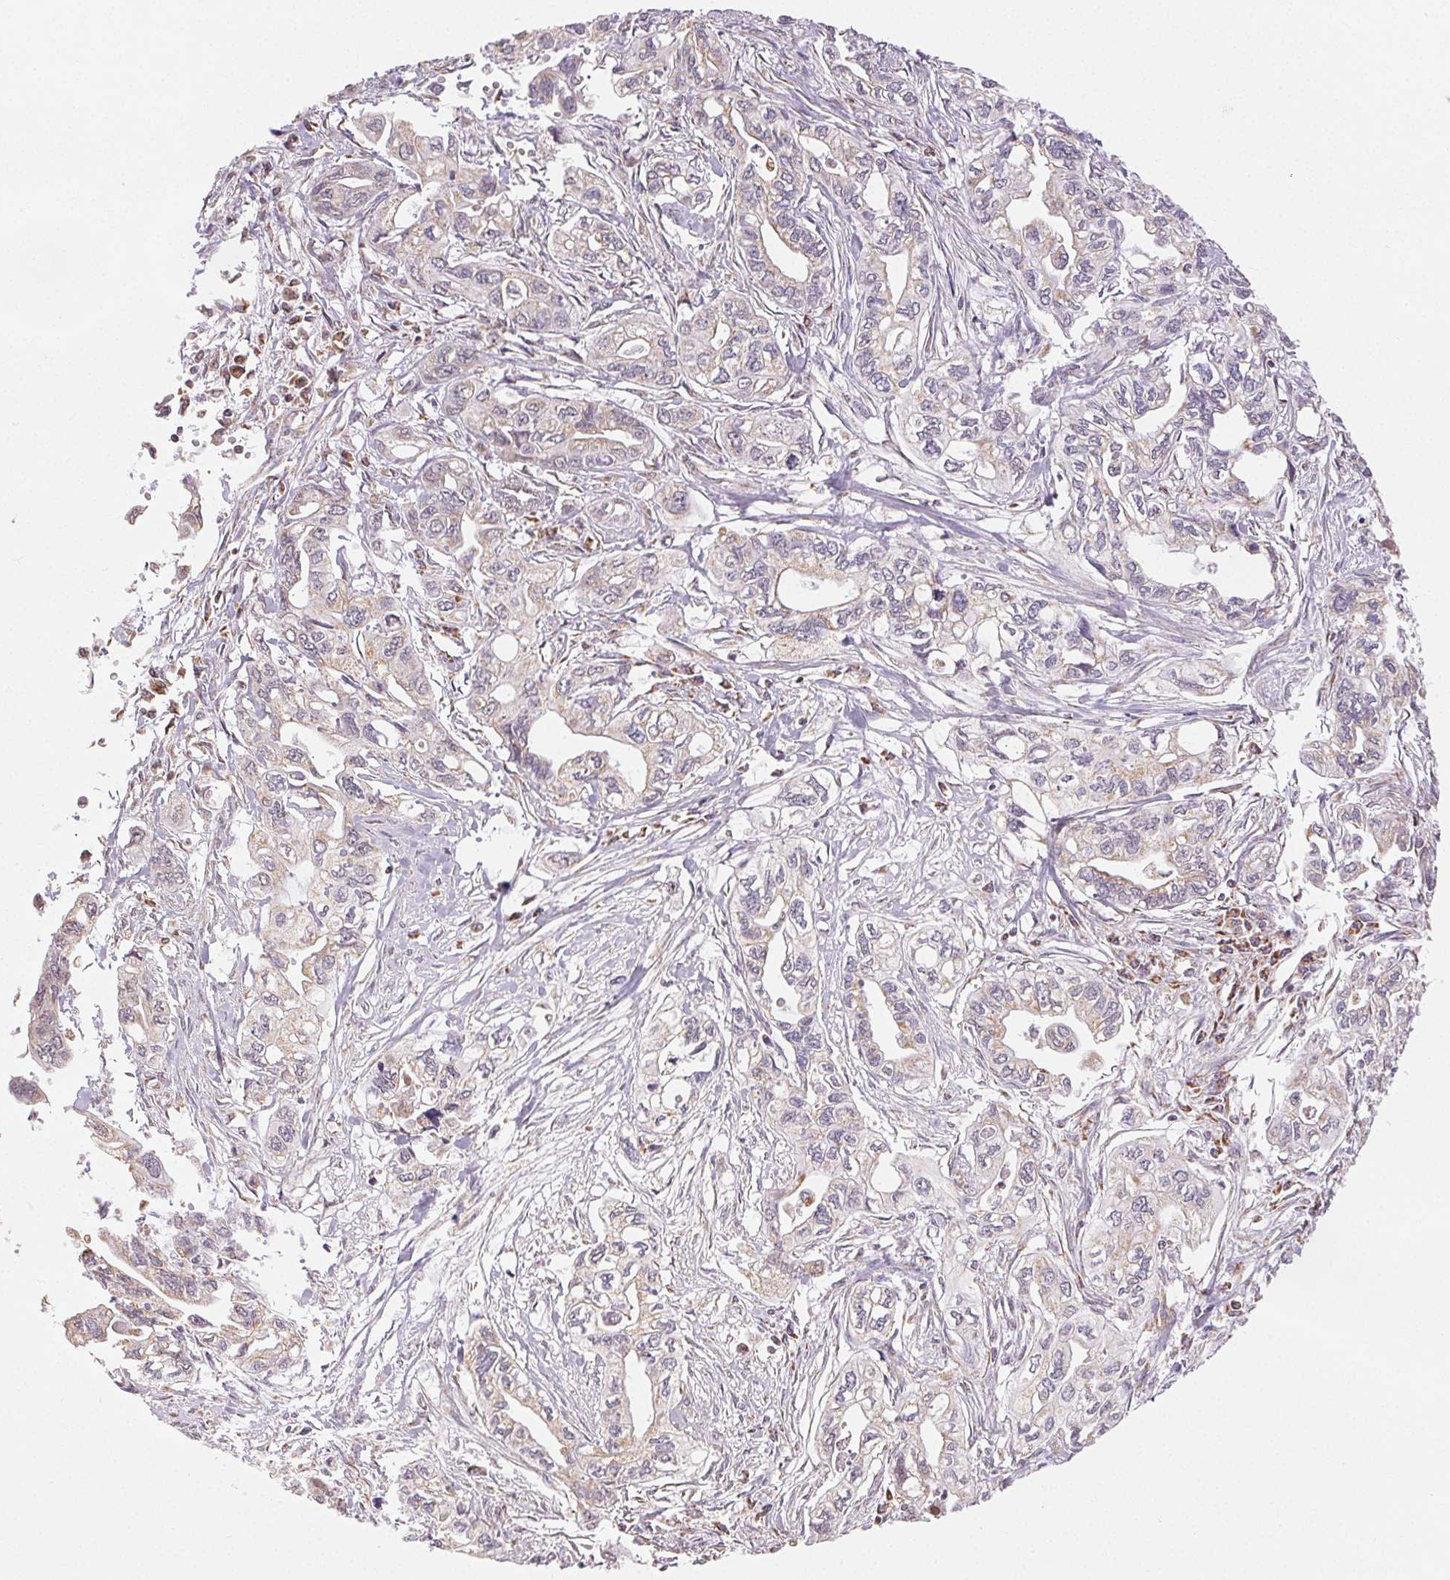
{"staining": {"intensity": "weak", "quantity": "<25%", "location": "cytoplasmic/membranous"}, "tissue": "pancreatic cancer", "cell_type": "Tumor cells", "image_type": "cancer", "snomed": [{"axis": "morphology", "description": "Adenocarcinoma, NOS"}, {"axis": "topography", "description": "Pancreas"}], "caption": "Immunohistochemical staining of adenocarcinoma (pancreatic) shows no significant positivity in tumor cells.", "gene": "CLASP1", "patient": {"sex": "male", "age": 68}}